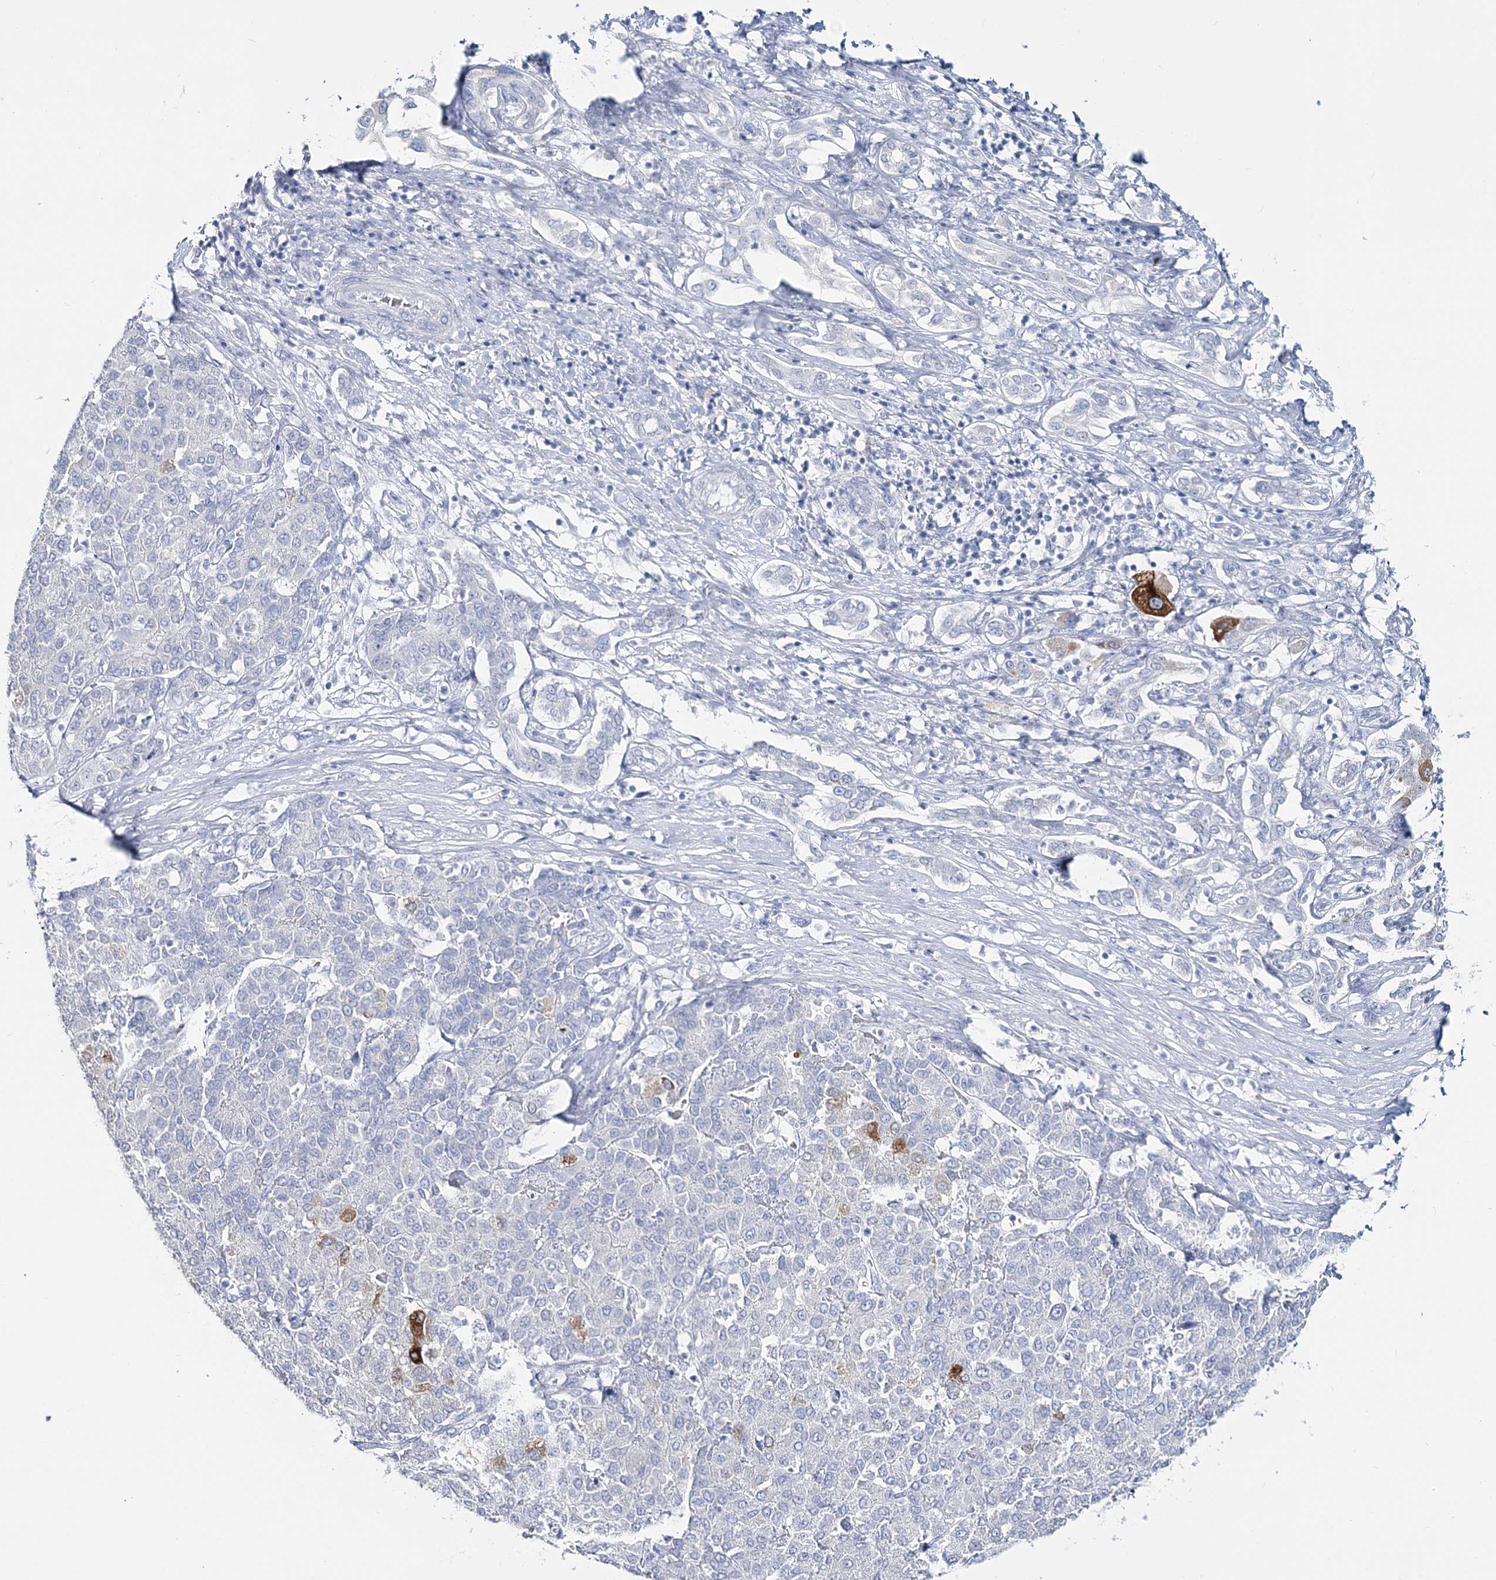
{"staining": {"intensity": "strong", "quantity": "<25%", "location": "cytoplasmic/membranous"}, "tissue": "liver cancer", "cell_type": "Tumor cells", "image_type": "cancer", "snomed": [{"axis": "morphology", "description": "Carcinoma, Hepatocellular, NOS"}, {"axis": "topography", "description": "Liver"}], "caption": "Liver cancer (hepatocellular carcinoma) stained with IHC shows strong cytoplasmic/membranous staining in approximately <25% of tumor cells.", "gene": "CYP3A4", "patient": {"sex": "male", "age": 65}}